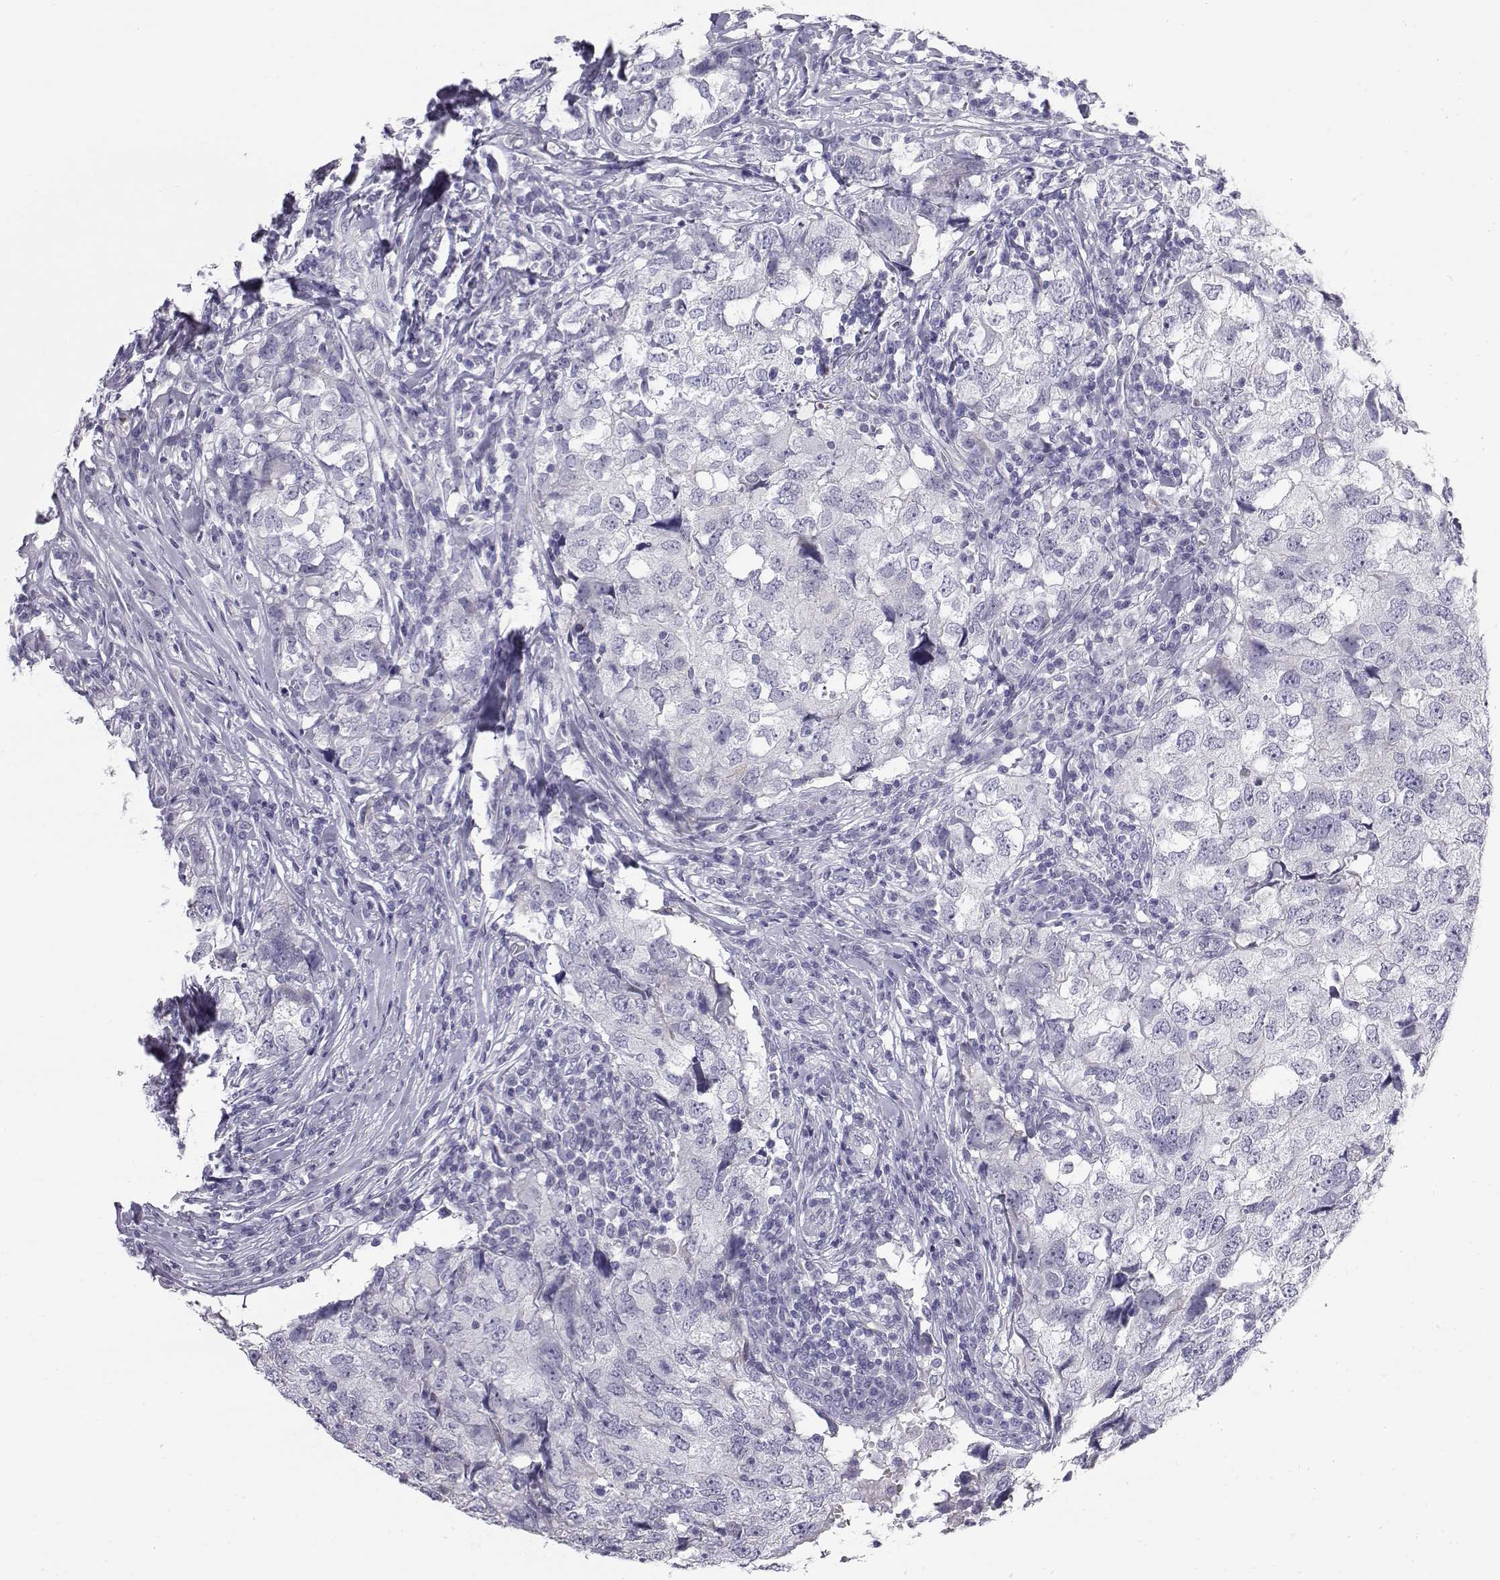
{"staining": {"intensity": "negative", "quantity": "none", "location": "none"}, "tissue": "breast cancer", "cell_type": "Tumor cells", "image_type": "cancer", "snomed": [{"axis": "morphology", "description": "Duct carcinoma"}, {"axis": "topography", "description": "Breast"}], "caption": "DAB immunohistochemical staining of breast intraductal carcinoma reveals no significant positivity in tumor cells.", "gene": "RNASE12", "patient": {"sex": "female", "age": 30}}